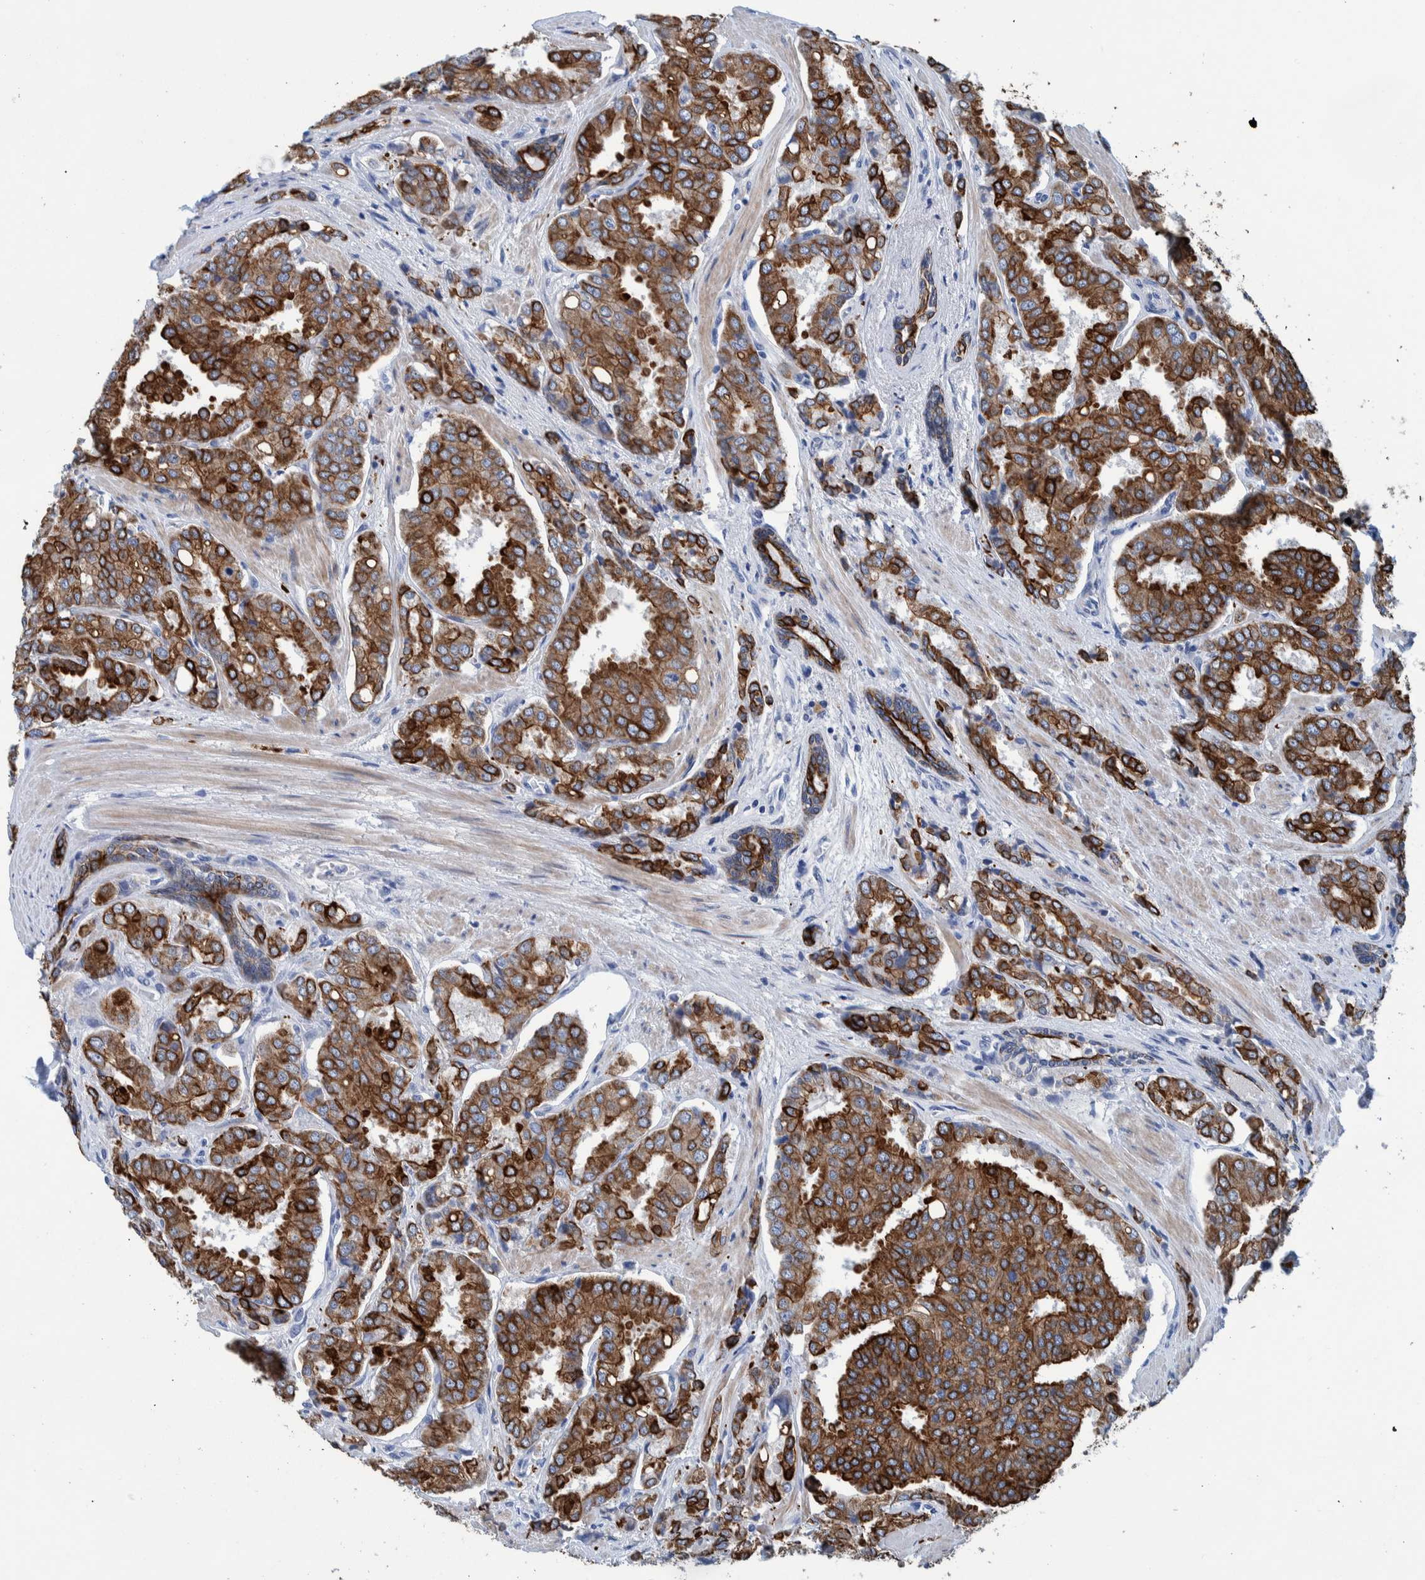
{"staining": {"intensity": "moderate", "quantity": ">75%", "location": "cytoplasmic/membranous"}, "tissue": "prostate cancer", "cell_type": "Tumor cells", "image_type": "cancer", "snomed": [{"axis": "morphology", "description": "Adenocarcinoma, High grade"}, {"axis": "topography", "description": "Prostate"}], "caption": "A brown stain shows moderate cytoplasmic/membranous expression of a protein in human prostate adenocarcinoma (high-grade) tumor cells. Immunohistochemistry stains the protein in brown and the nuclei are stained blue.", "gene": "MKS1", "patient": {"sex": "male", "age": 50}}